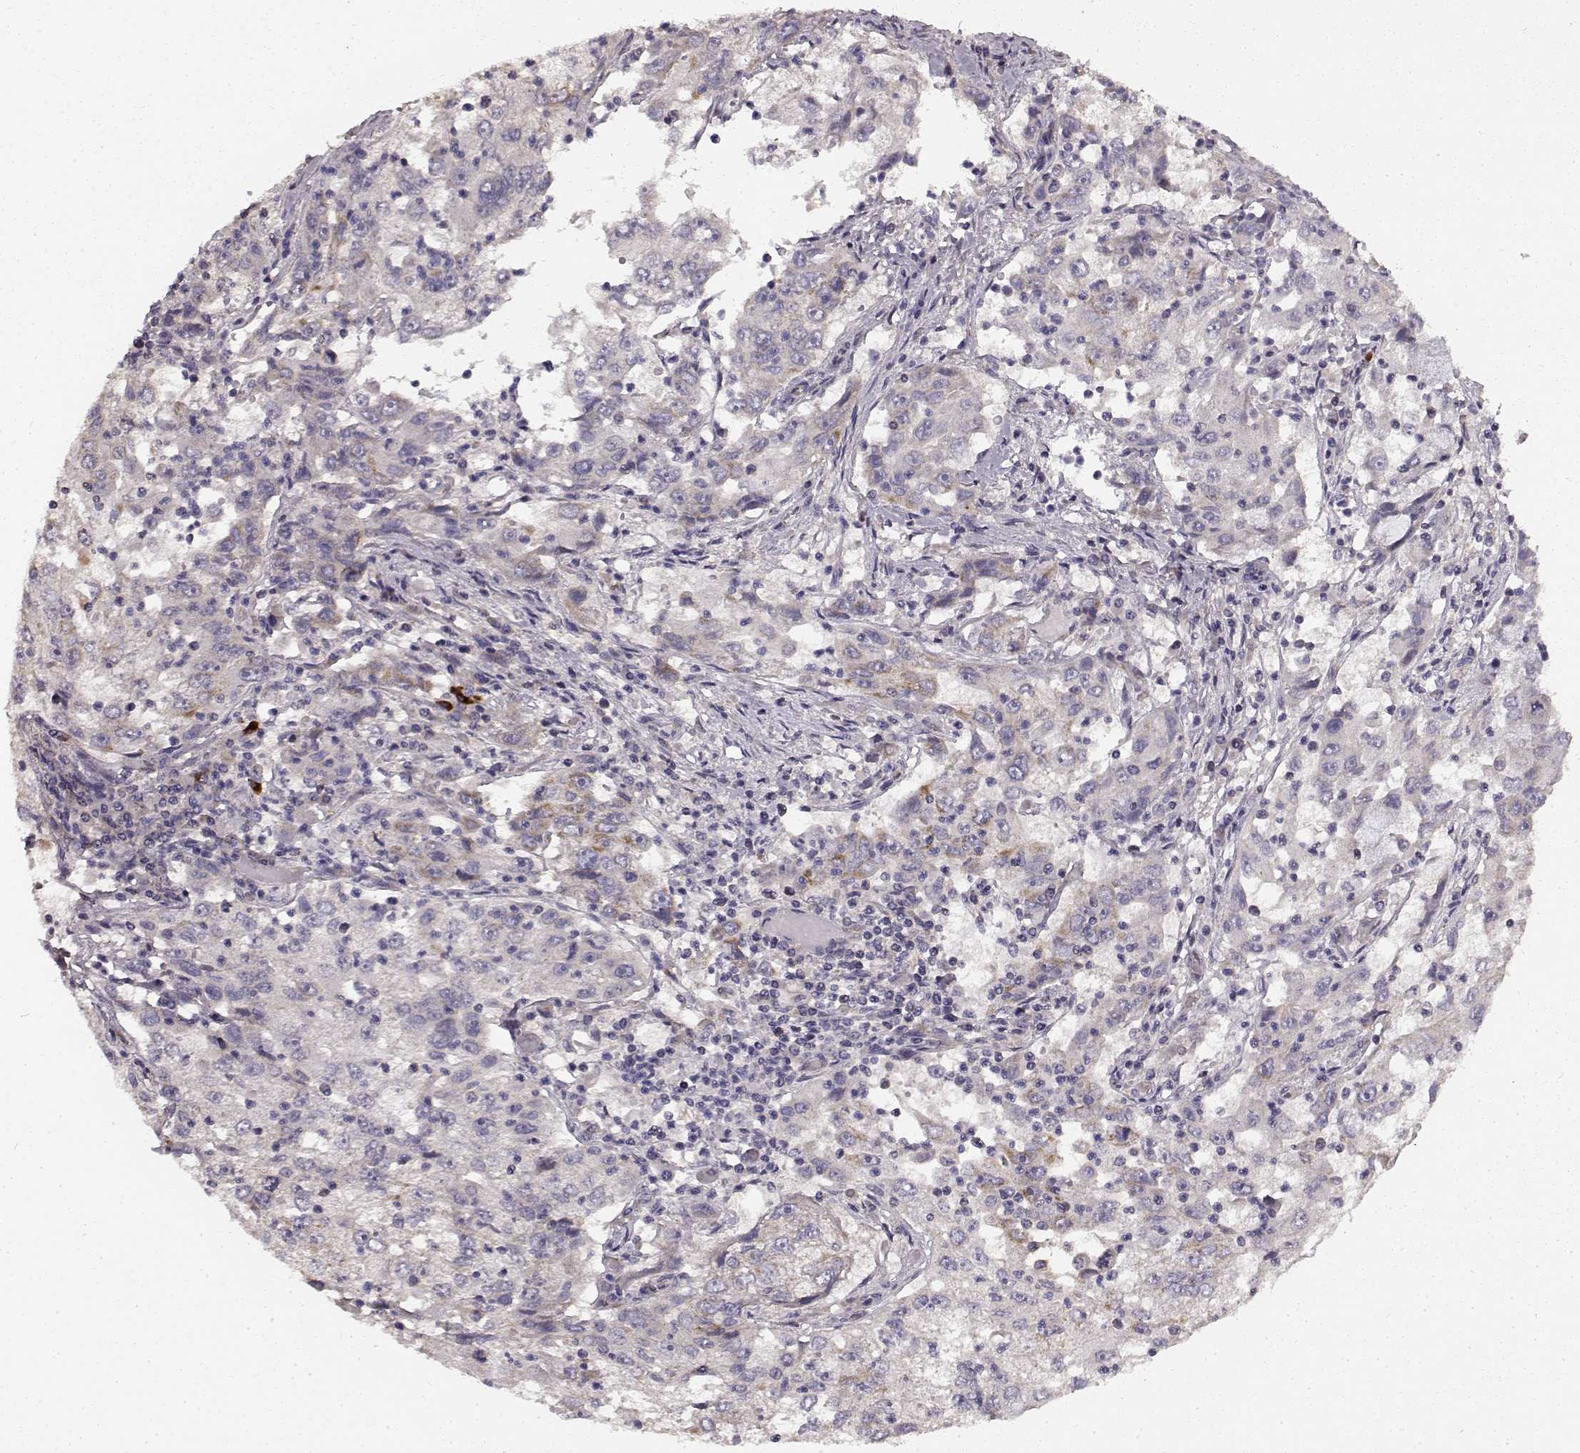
{"staining": {"intensity": "weak", "quantity": "<25%", "location": "cytoplasmic/membranous"}, "tissue": "cervical cancer", "cell_type": "Tumor cells", "image_type": "cancer", "snomed": [{"axis": "morphology", "description": "Squamous cell carcinoma, NOS"}, {"axis": "topography", "description": "Cervix"}], "caption": "Protein analysis of cervical cancer (squamous cell carcinoma) shows no significant expression in tumor cells.", "gene": "ERBB3", "patient": {"sex": "female", "age": 36}}